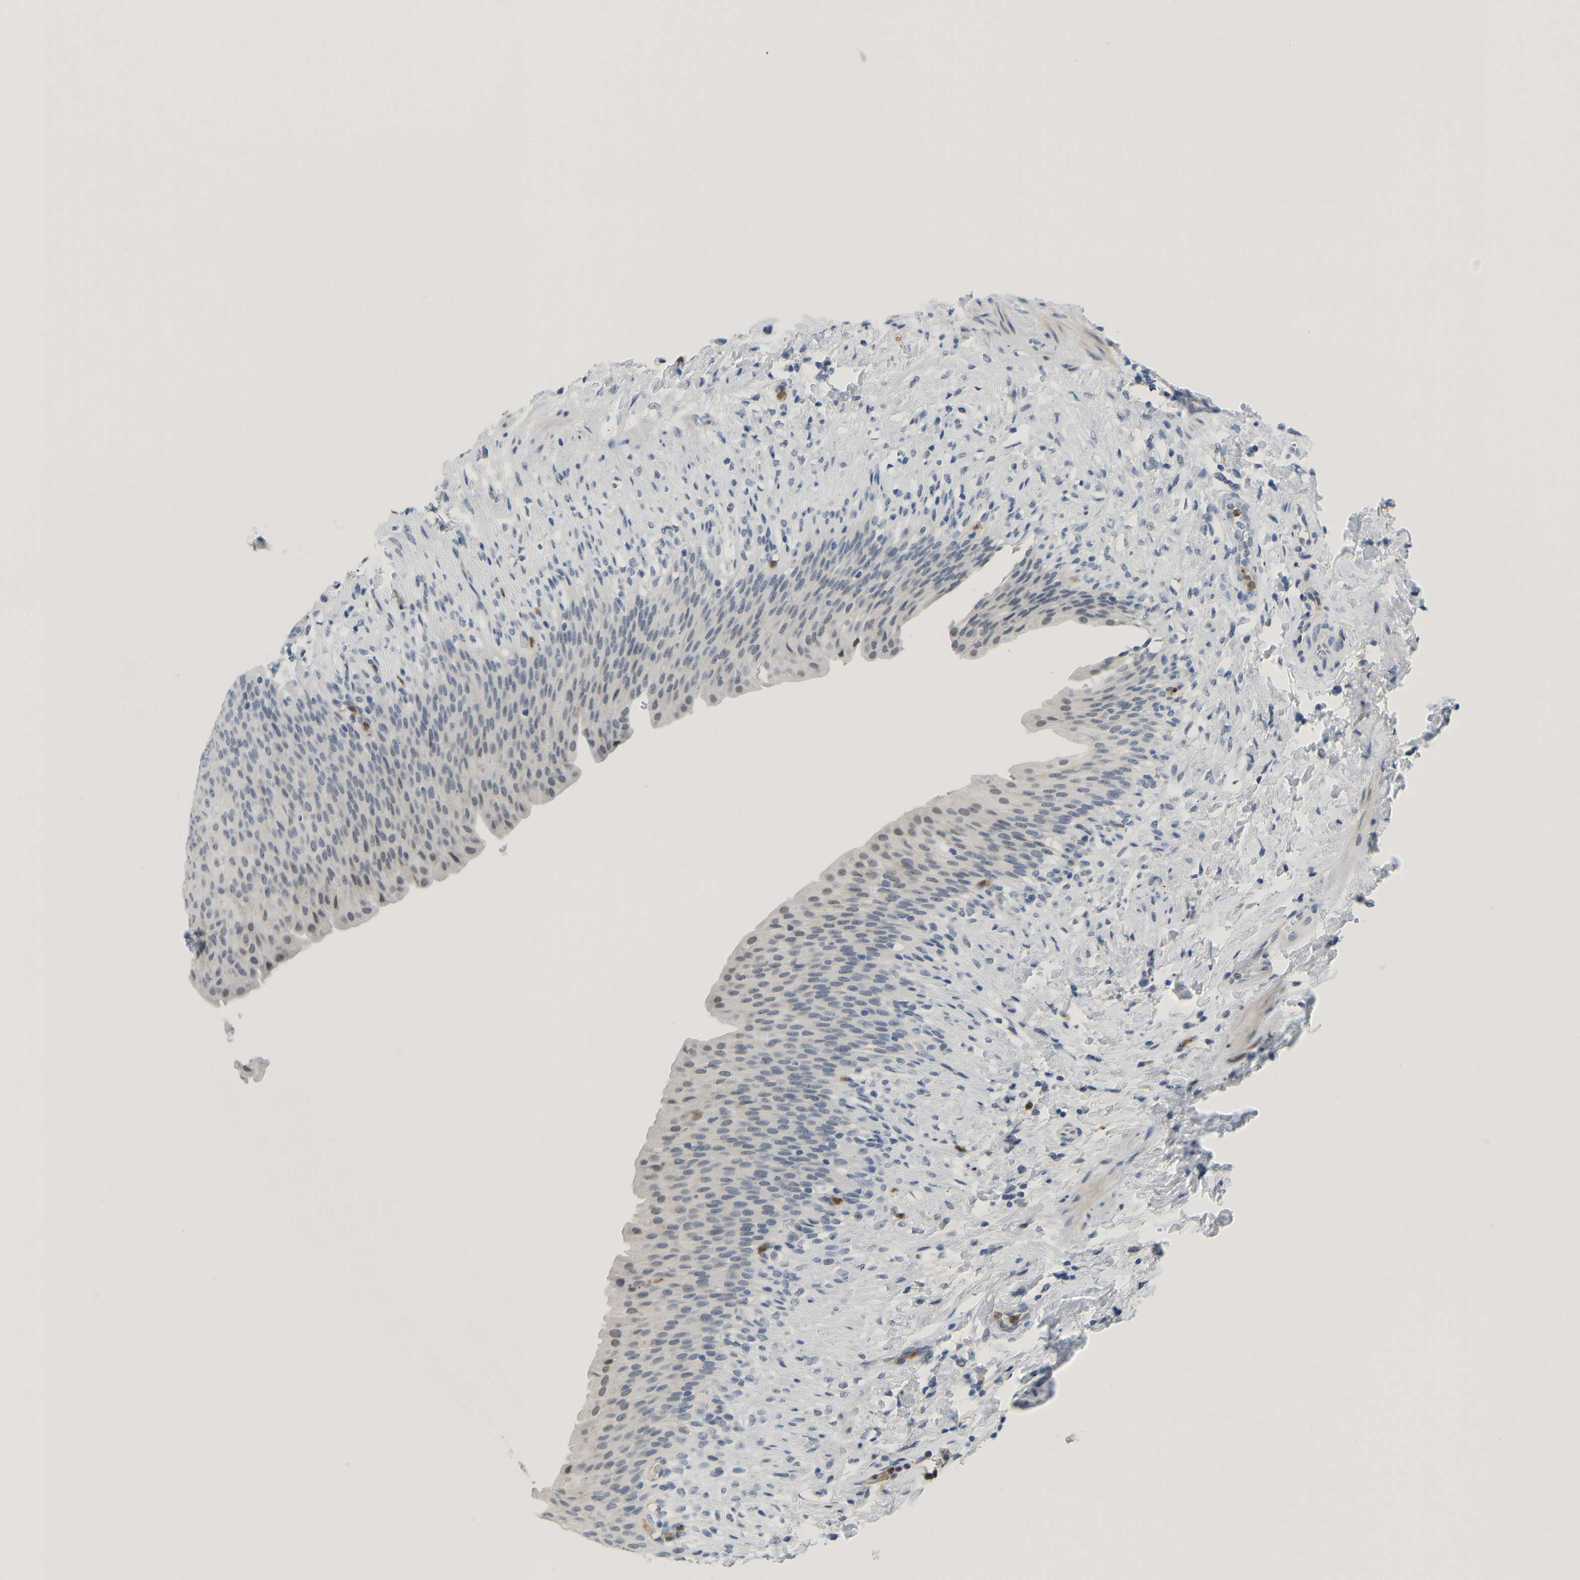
{"staining": {"intensity": "negative", "quantity": "none", "location": "none"}, "tissue": "urinary bladder", "cell_type": "Urothelial cells", "image_type": "normal", "snomed": [{"axis": "morphology", "description": "Normal tissue, NOS"}, {"axis": "topography", "description": "Urinary bladder"}], "caption": "High magnification brightfield microscopy of benign urinary bladder stained with DAB (brown) and counterstained with hematoxylin (blue): urothelial cells show no significant positivity.", "gene": "TXNDC2", "patient": {"sex": "female", "age": 79}}